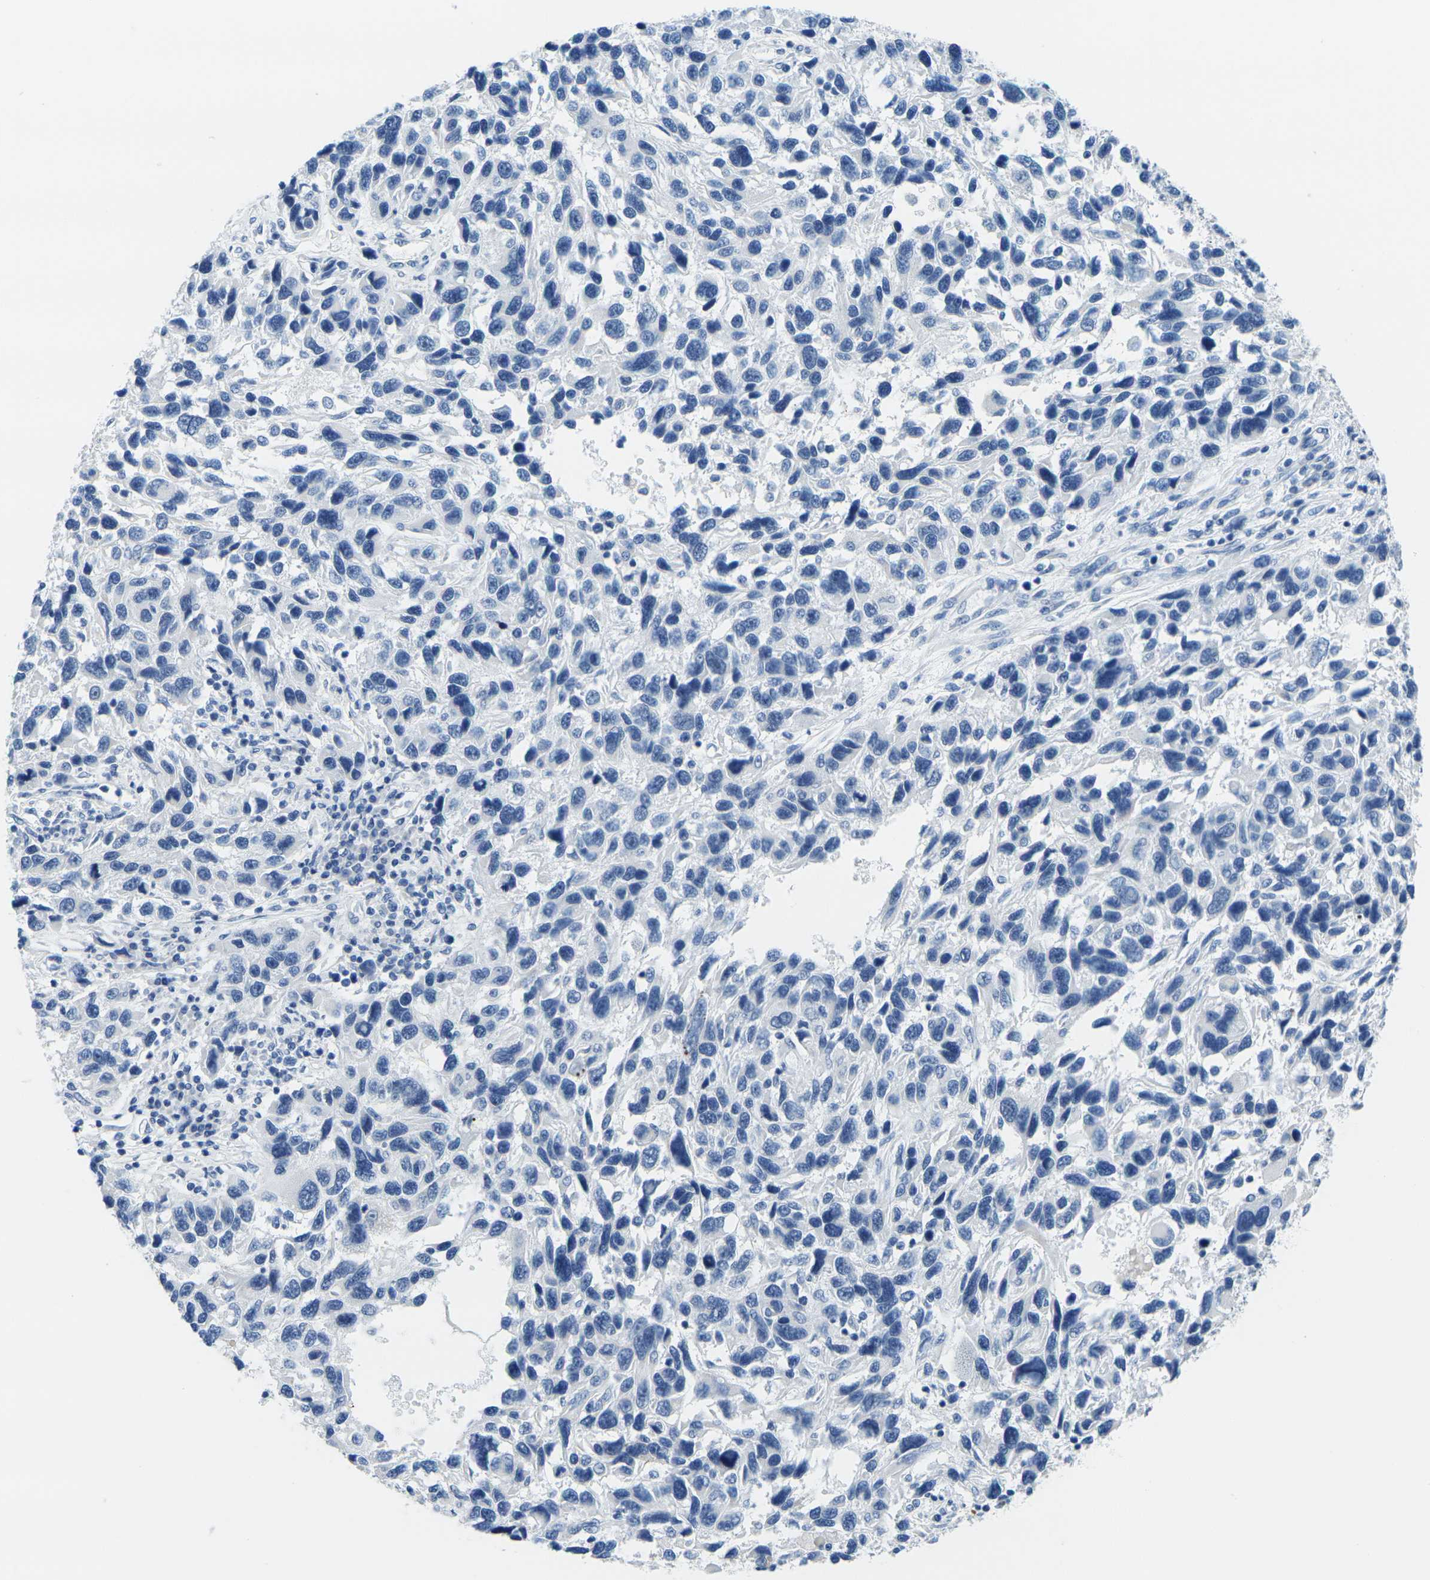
{"staining": {"intensity": "negative", "quantity": "none", "location": "none"}, "tissue": "melanoma", "cell_type": "Tumor cells", "image_type": "cancer", "snomed": [{"axis": "morphology", "description": "Malignant melanoma, NOS"}, {"axis": "topography", "description": "Skin"}], "caption": "Melanoma was stained to show a protein in brown. There is no significant staining in tumor cells.", "gene": "GPR15", "patient": {"sex": "male", "age": 53}}